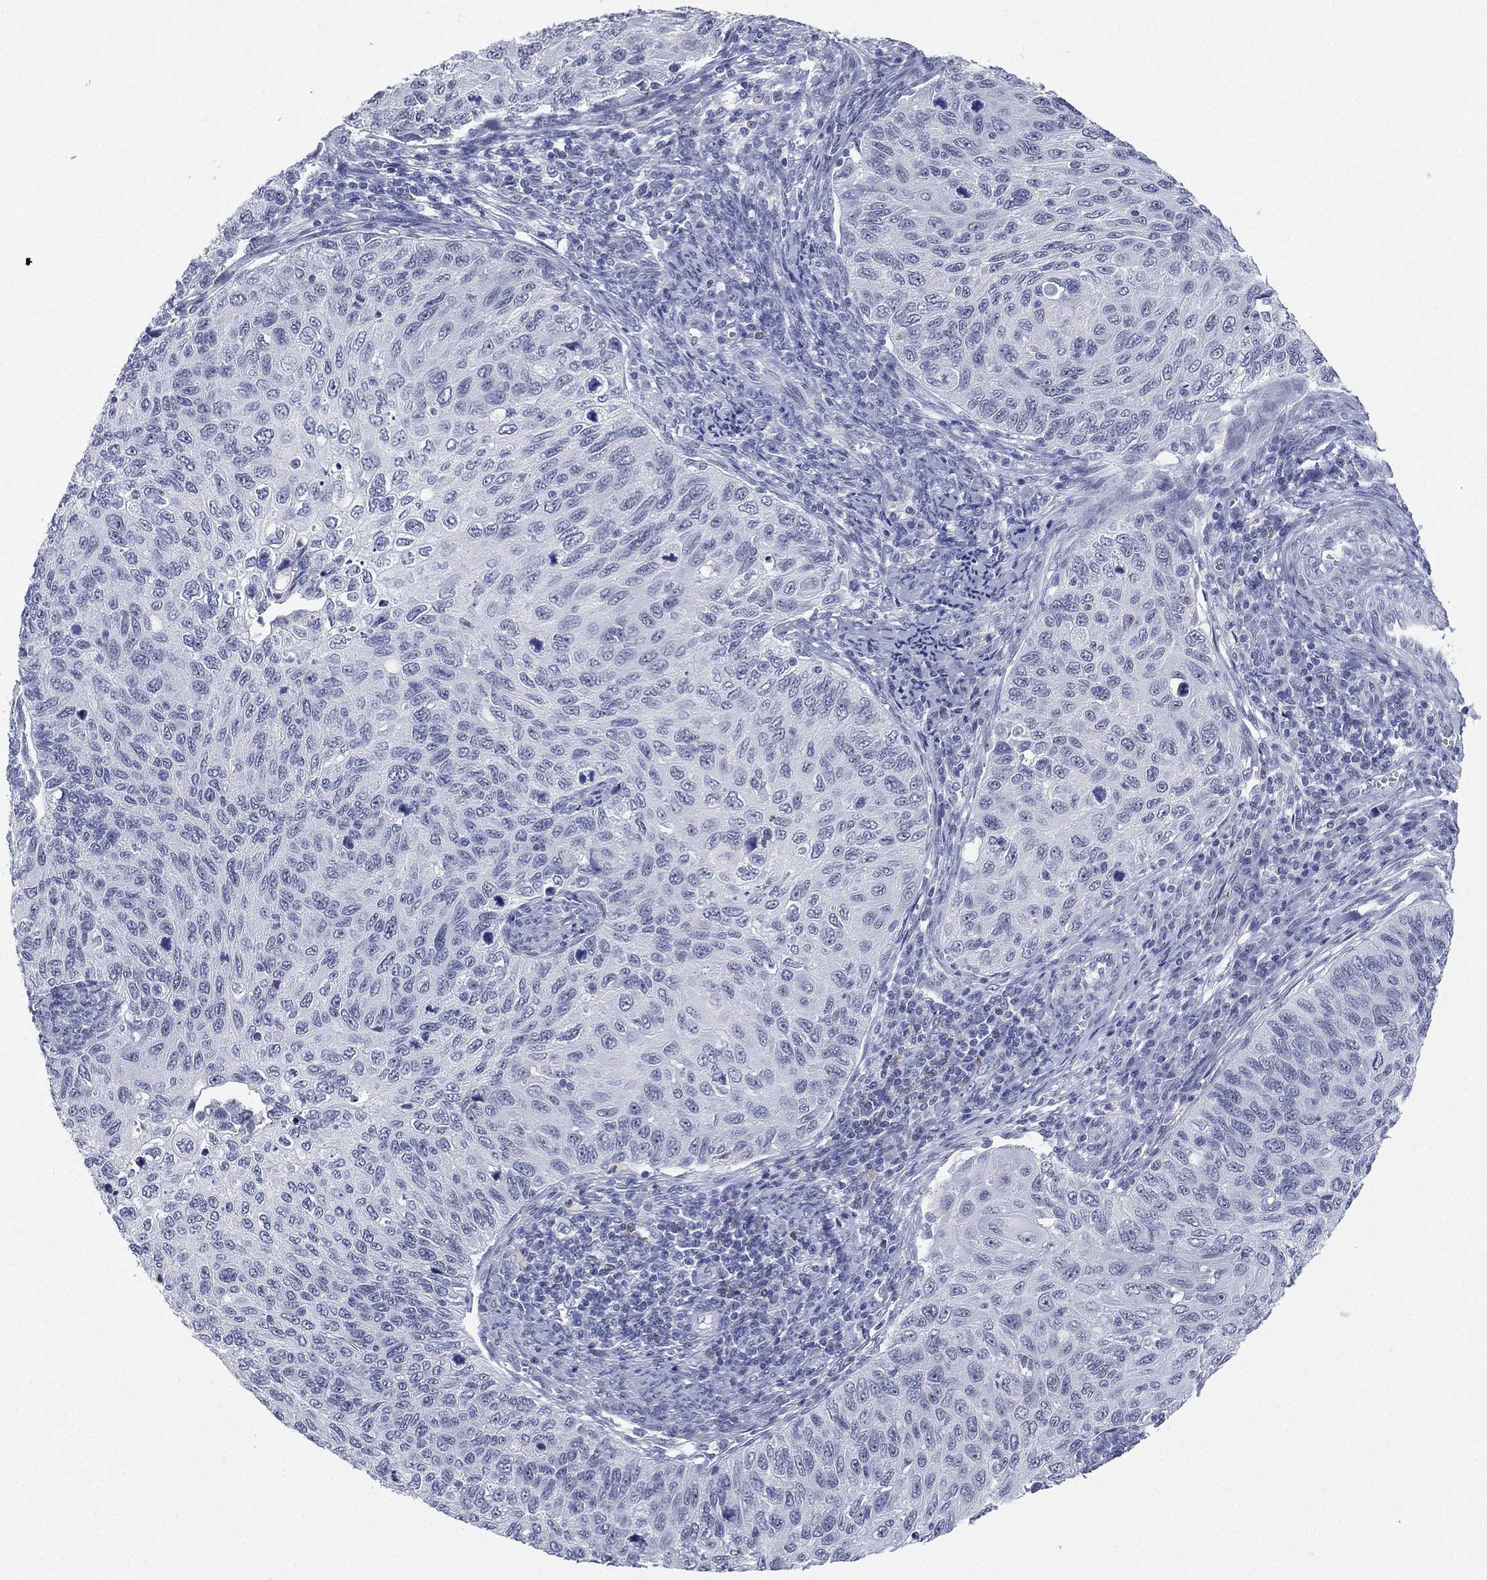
{"staining": {"intensity": "negative", "quantity": "none", "location": "none"}, "tissue": "cervical cancer", "cell_type": "Tumor cells", "image_type": "cancer", "snomed": [{"axis": "morphology", "description": "Squamous cell carcinoma, NOS"}, {"axis": "topography", "description": "Cervix"}], "caption": "Image shows no significant protein expression in tumor cells of cervical cancer.", "gene": "CD22", "patient": {"sex": "female", "age": 70}}